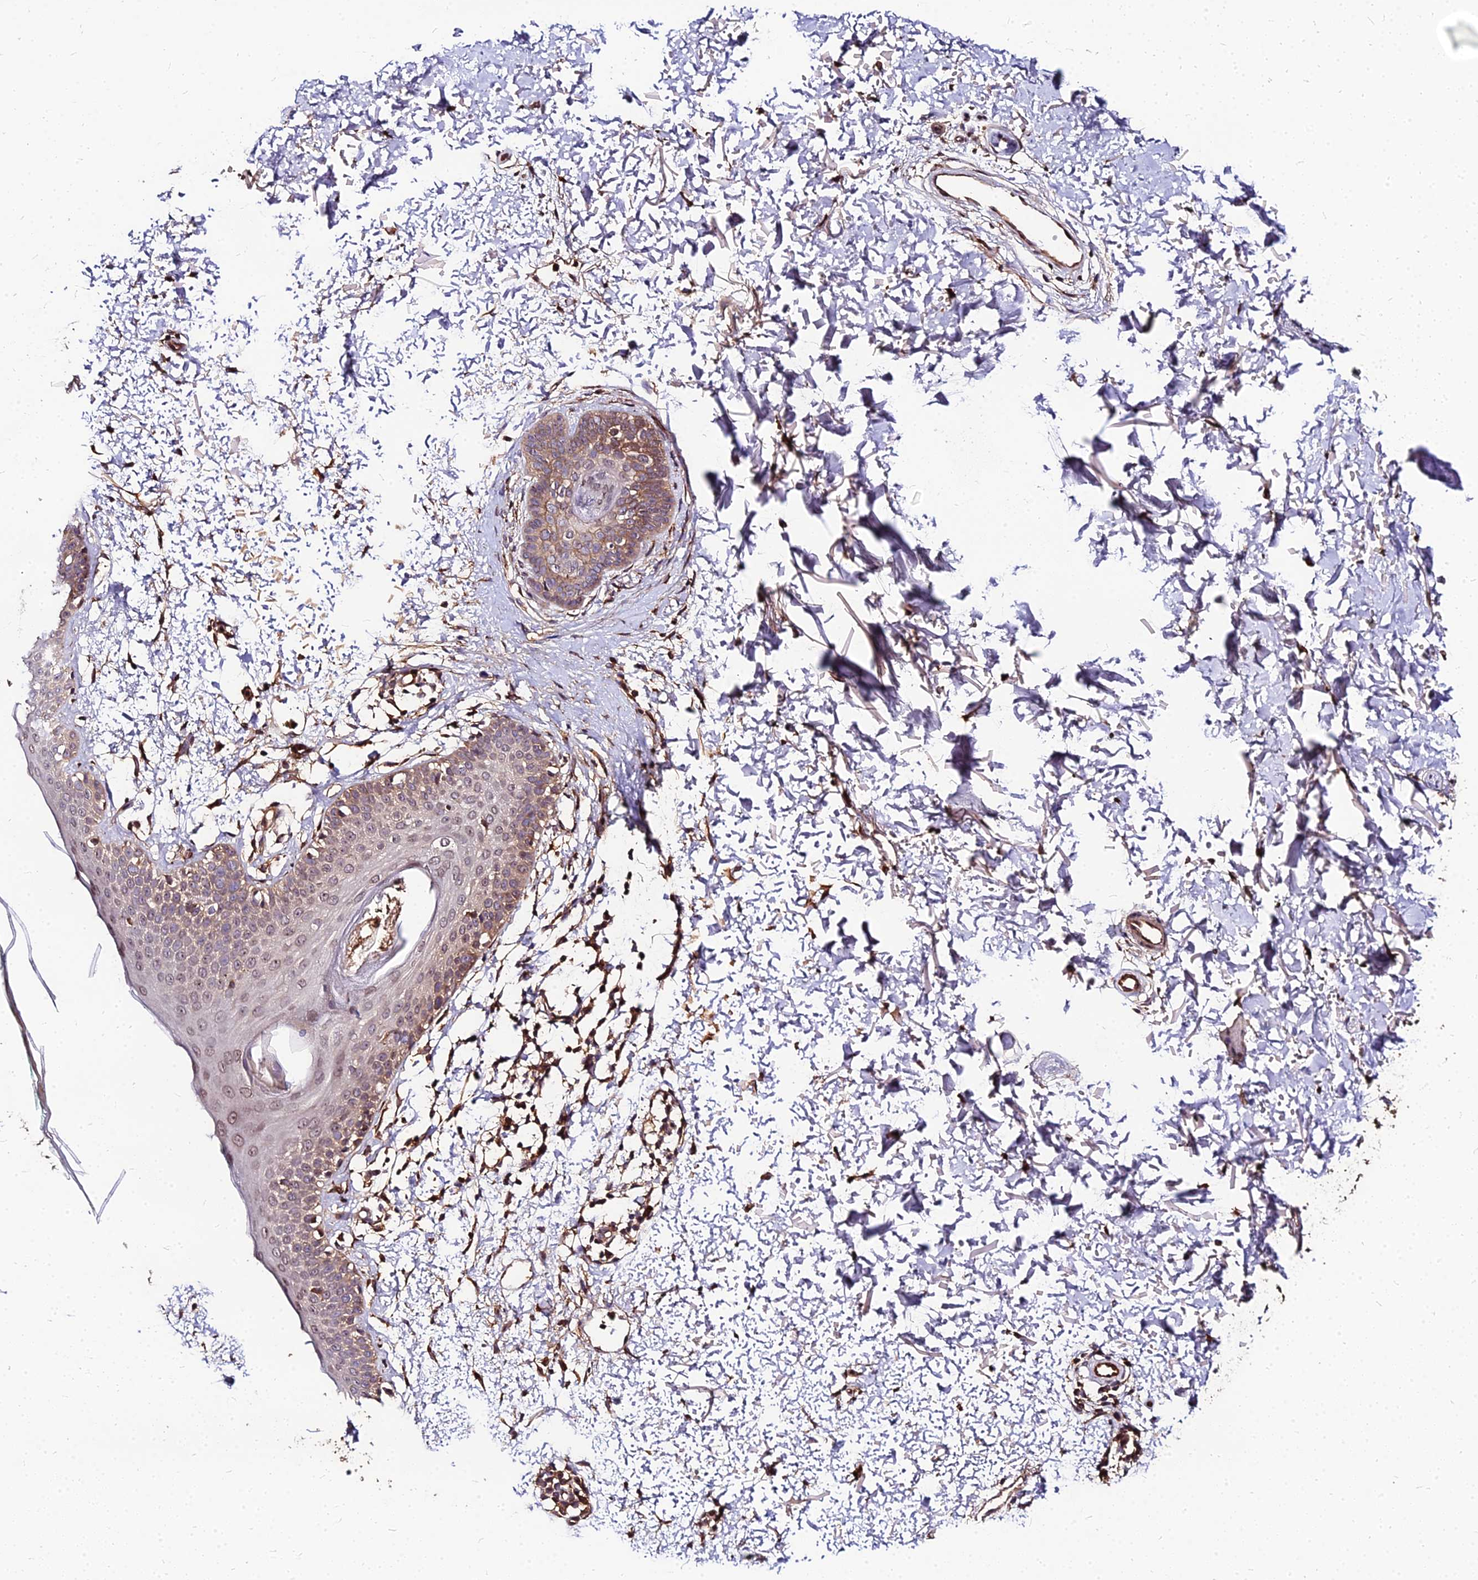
{"staining": {"intensity": "strong", "quantity": ">75%", "location": "cytoplasmic/membranous"}, "tissue": "skin", "cell_type": "Fibroblasts", "image_type": "normal", "snomed": [{"axis": "morphology", "description": "Normal tissue, NOS"}, {"axis": "topography", "description": "Skin"}], "caption": "Immunohistochemical staining of normal human skin demonstrates >75% levels of strong cytoplasmic/membranous protein positivity in about >75% of fibroblasts.", "gene": "PDE4D", "patient": {"sex": "male", "age": 66}}